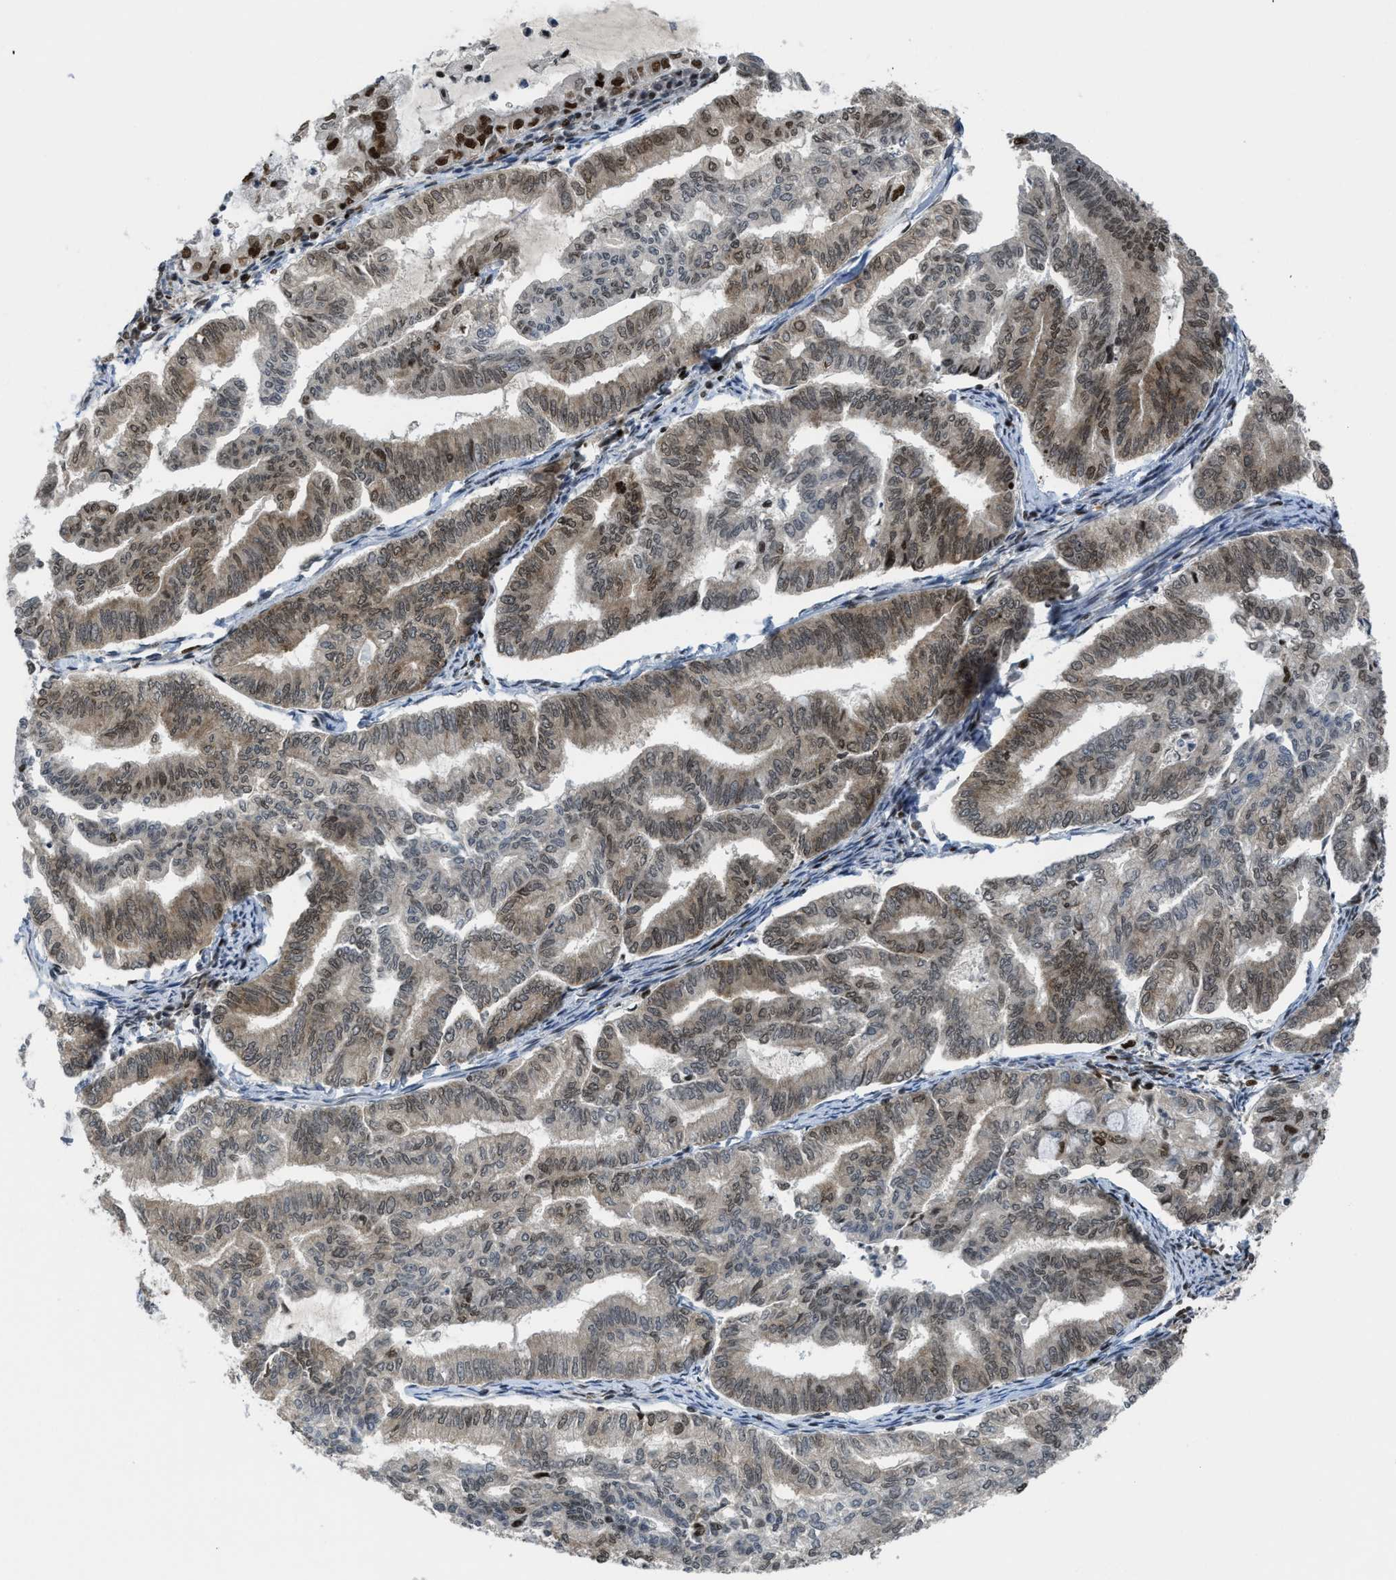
{"staining": {"intensity": "moderate", "quantity": "25%-75%", "location": "nuclear"}, "tissue": "endometrial cancer", "cell_type": "Tumor cells", "image_type": "cancer", "snomed": [{"axis": "morphology", "description": "Adenocarcinoma, NOS"}, {"axis": "topography", "description": "Endometrium"}], "caption": "The micrograph exhibits staining of endometrial adenocarcinoma, revealing moderate nuclear protein expression (brown color) within tumor cells. (Stains: DAB in brown, nuclei in blue, Microscopy: brightfield microscopy at high magnification).", "gene": "RFX5", "patient": {"sex": "female", "age": 79}}